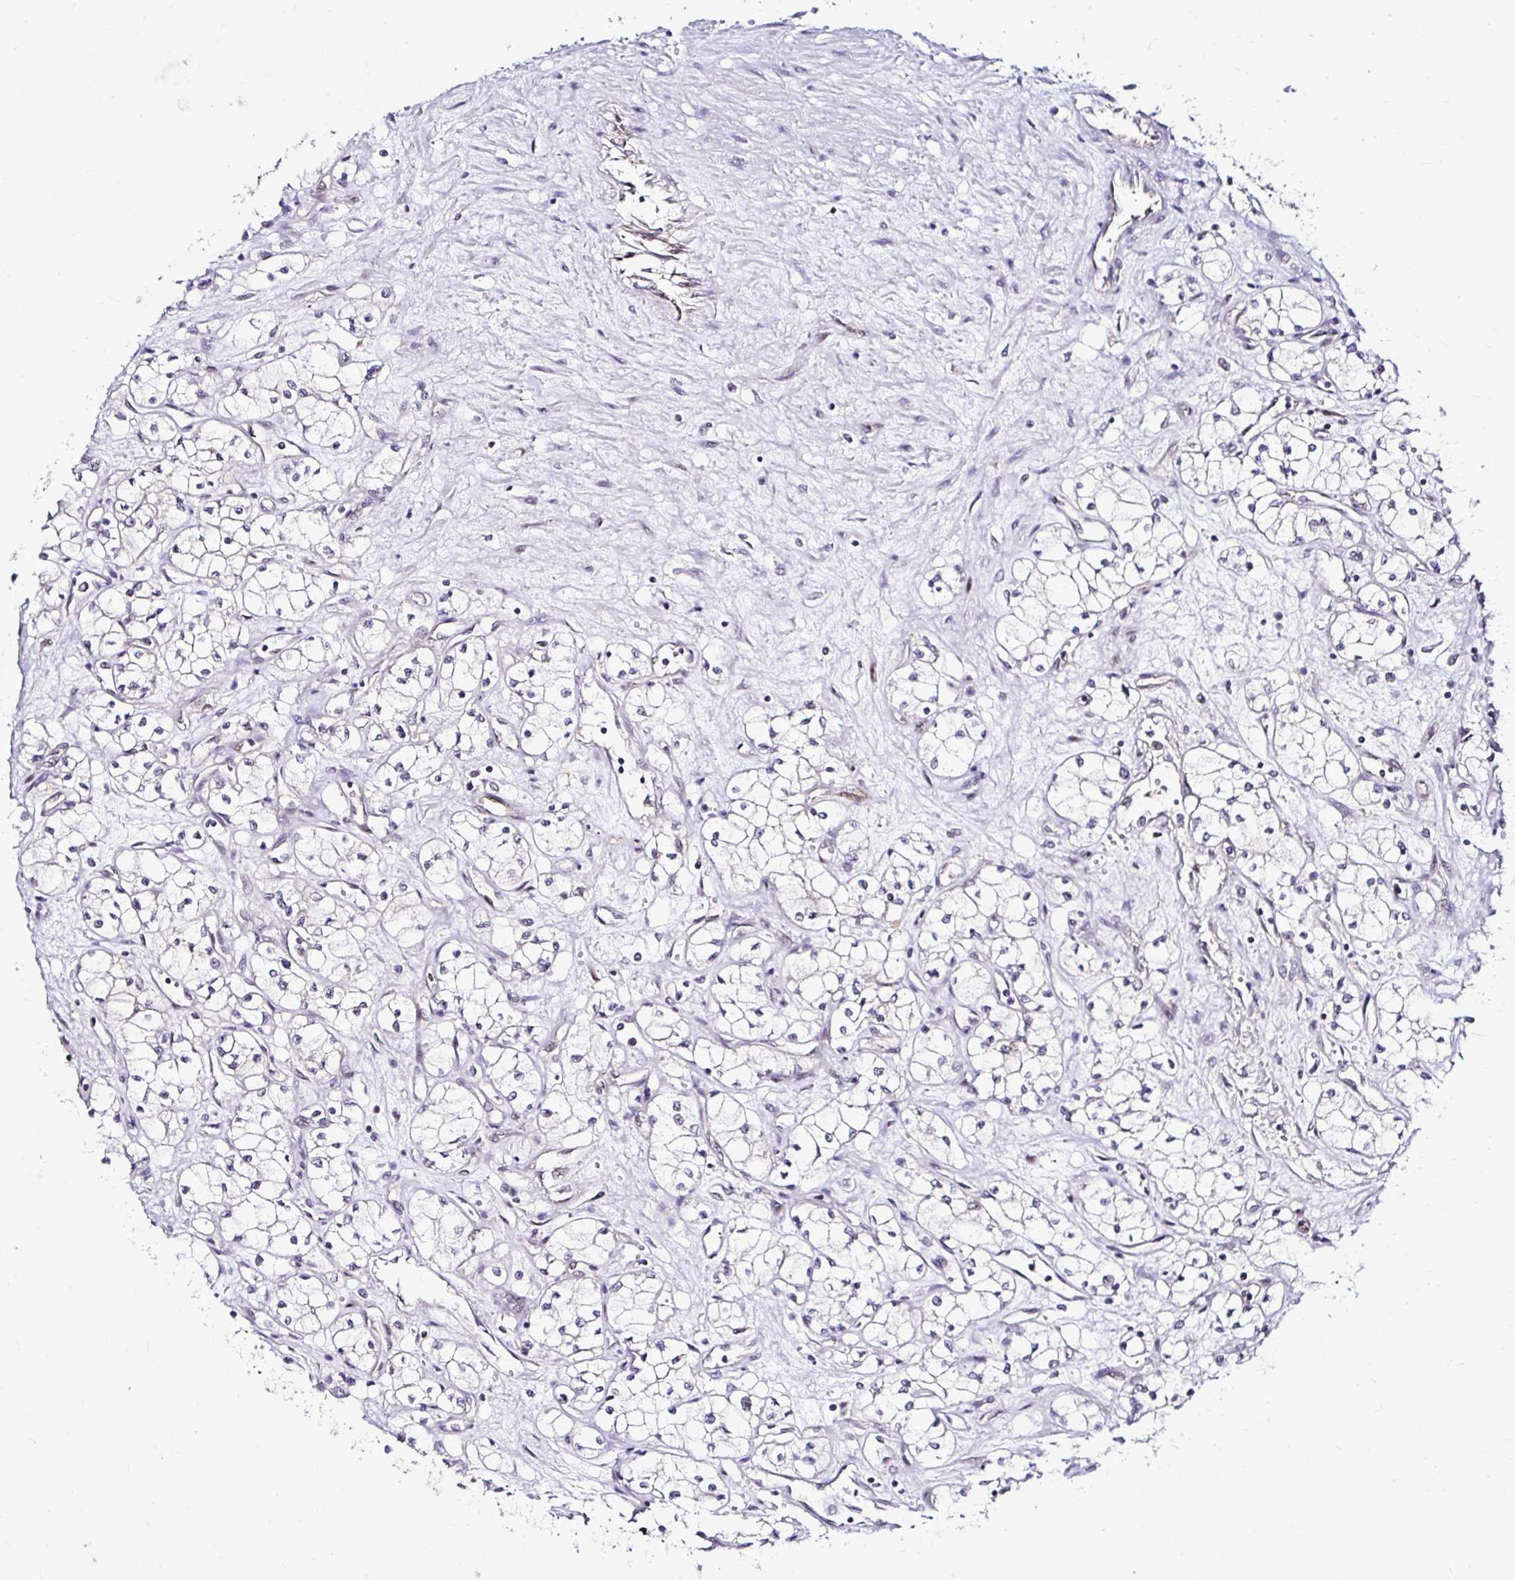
{"staining": {"intensity": "negative", "quantity": "none", "location": "none"}, "tissue": "renal cancer", "cell_type": "Tumor cells", "image_type": "cancer", "snomed": [{"axis": "morphology", "description": "Normal tissue, NOS"}, {"axis": "morphology", "description": "Adenocarcinoma, NOS"}, {"axis": "topography", "description": "Kidney"}], "caption": "Immunohistochemistry histopathology image of neoplastic tissue: human renal adenocarcinoma stained with DAB (3,3'-diaminobenzidine) demonstrates no significant protein staining in tumor cells.", "gene": "PSMD3", "patient": {"sex": "male", "age": 59}}